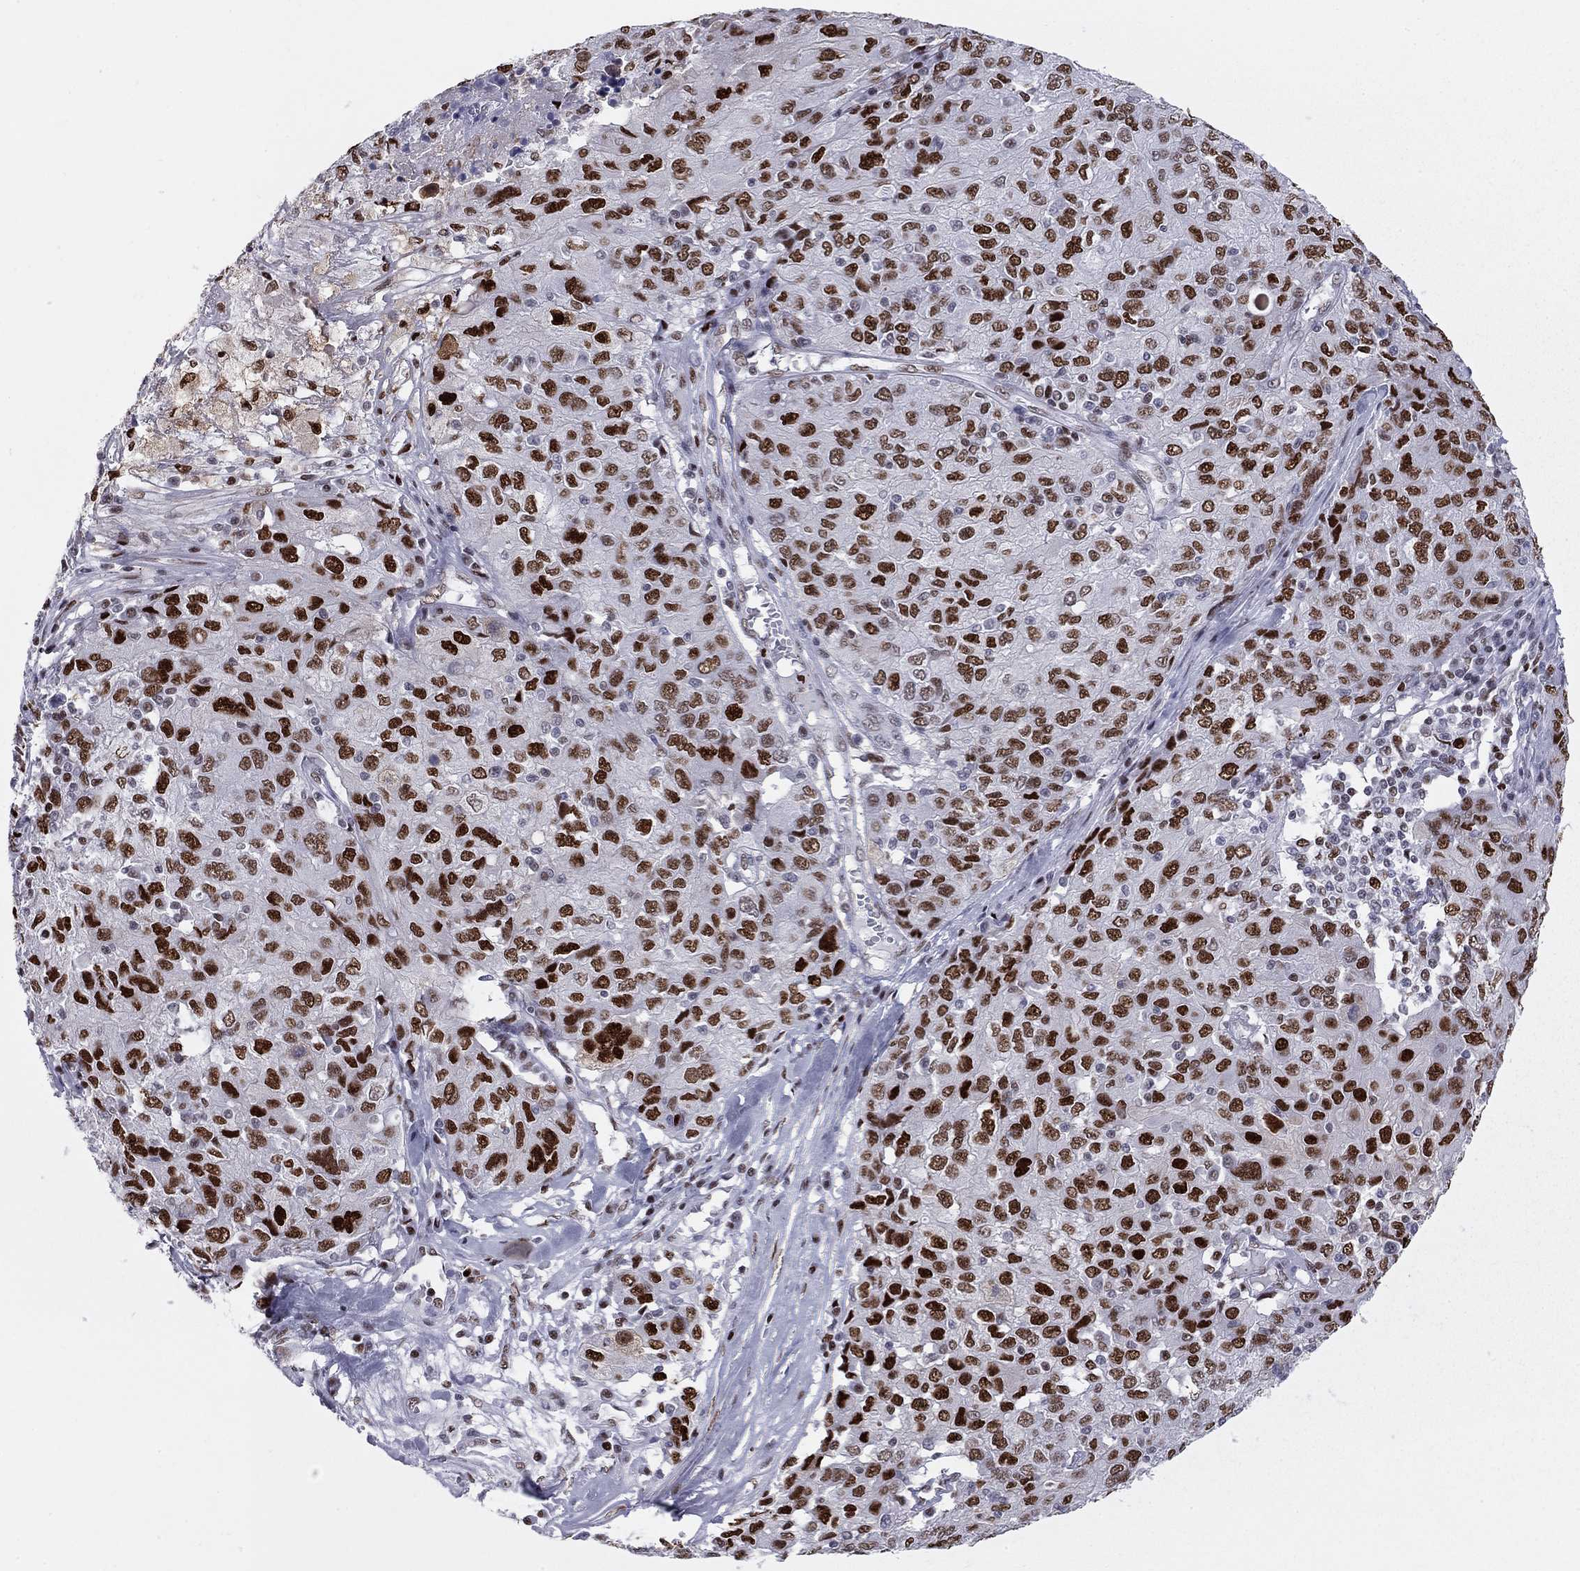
{"staining": {"intensity": "strong", "quantity": ">75%", "location": "nuclear"}, "tissue": "ovarian cancer", "cell_type": "Tumor cells", "image_type": "cancer", "snomed": [{"axis": "morphology", "description": "Carcinoma, endometroid"}, {"axis": "topography", "description": "Ovary"}], "caption": "Endometroid carcinoma (ovarian) stained with a brown dye reveals strong nuclear positive staining in about >75% of tumor cells.", "gene": "PCGF3", "patient": {"sex": "female", "age": 50}}